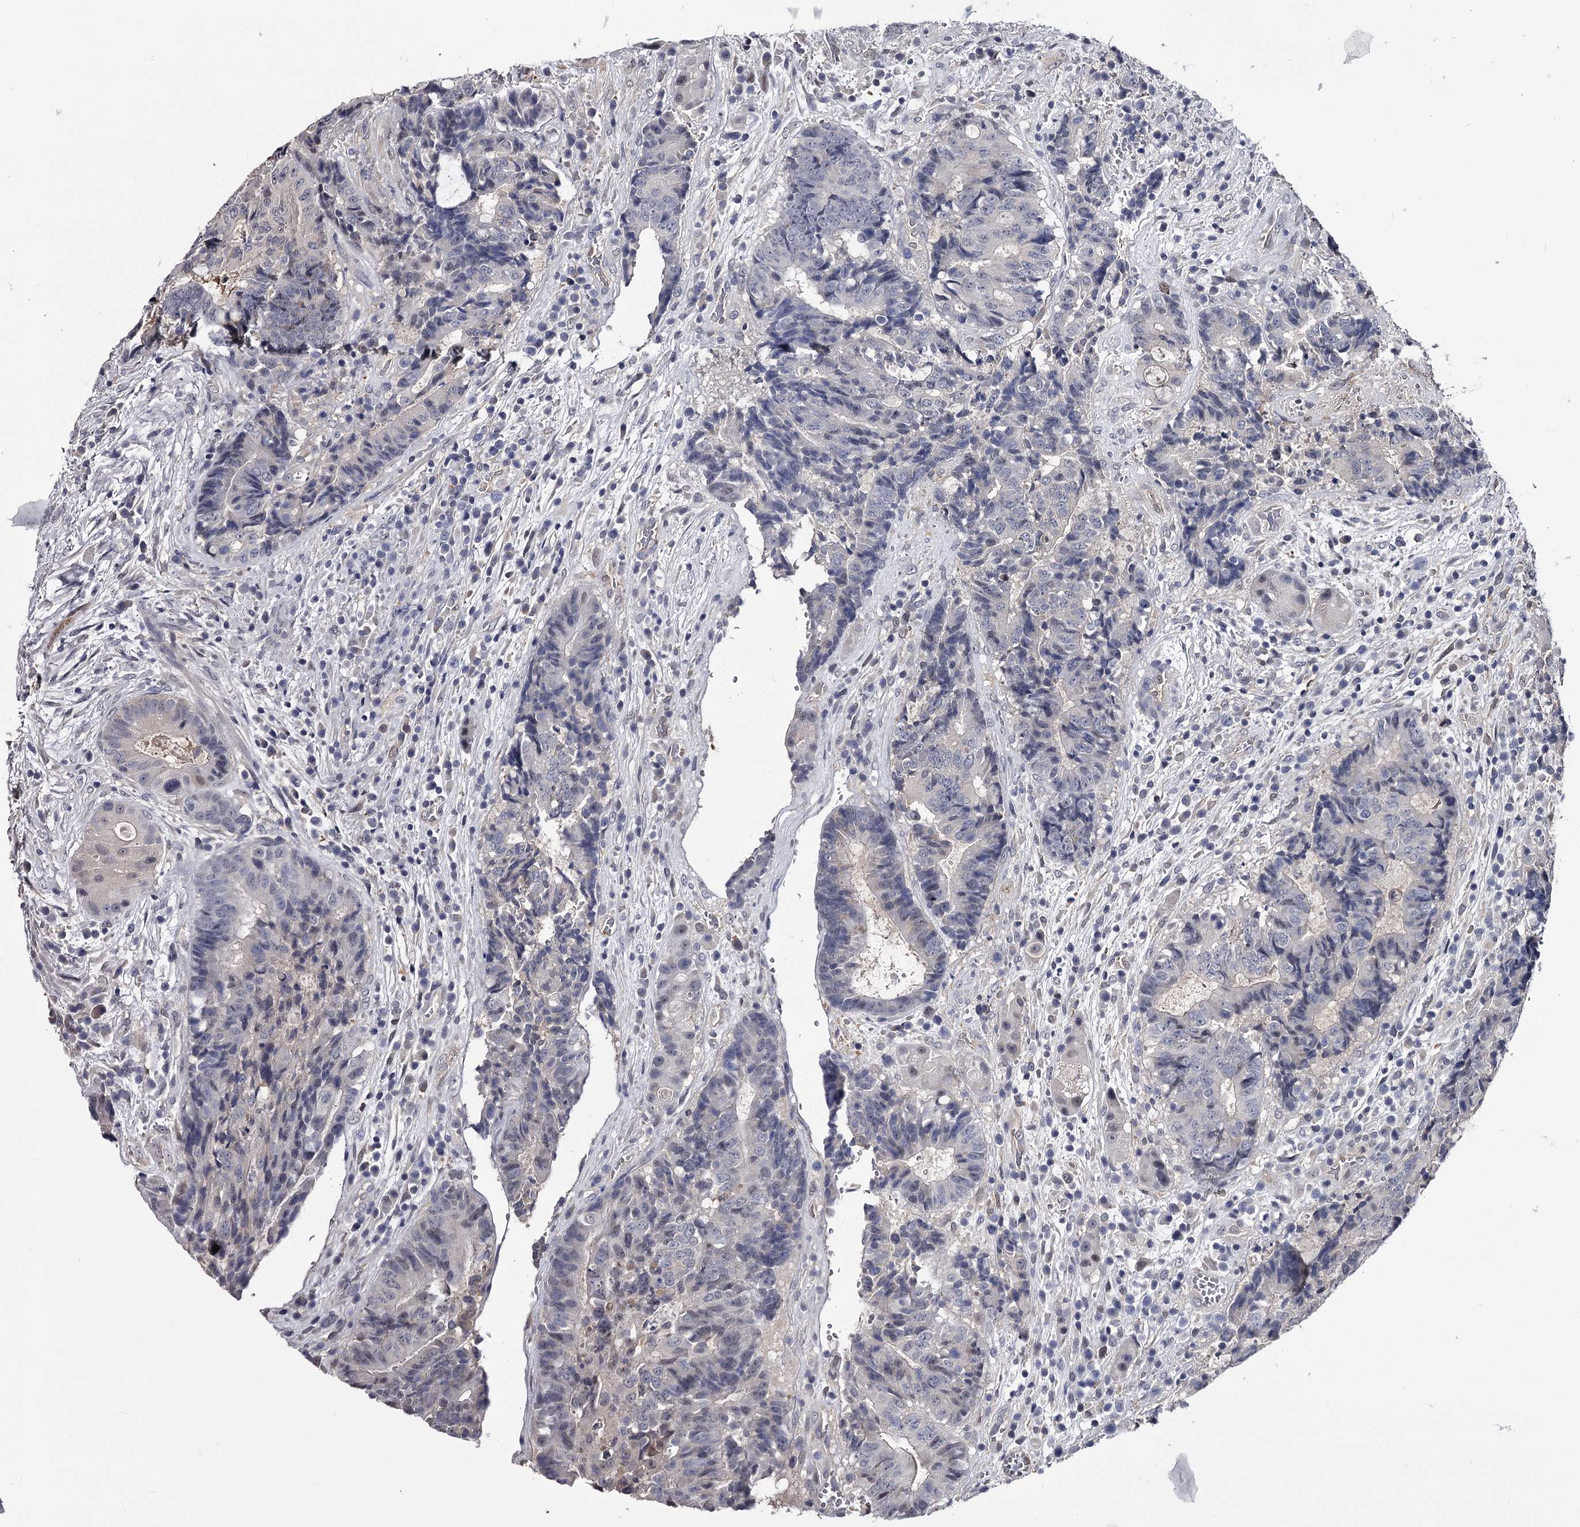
{"staining": {"intensity": "negative", "quantity": "none", "location": "none"}, "tissue": "colorectal cancer", "cell_type": "Tumor cells", "image_type": "cancer", "snomed": [{"axis": "morphology", "description": "Adenocarcinoma, NOS"}, {"axis": "topography", "description": "Rectum"}], "caption": "There is no significant expression in tumor cells of adenocarcinoma (colorectal).", "gene": "GSTO1", "patient": {"sex": "male", "age": 69}}